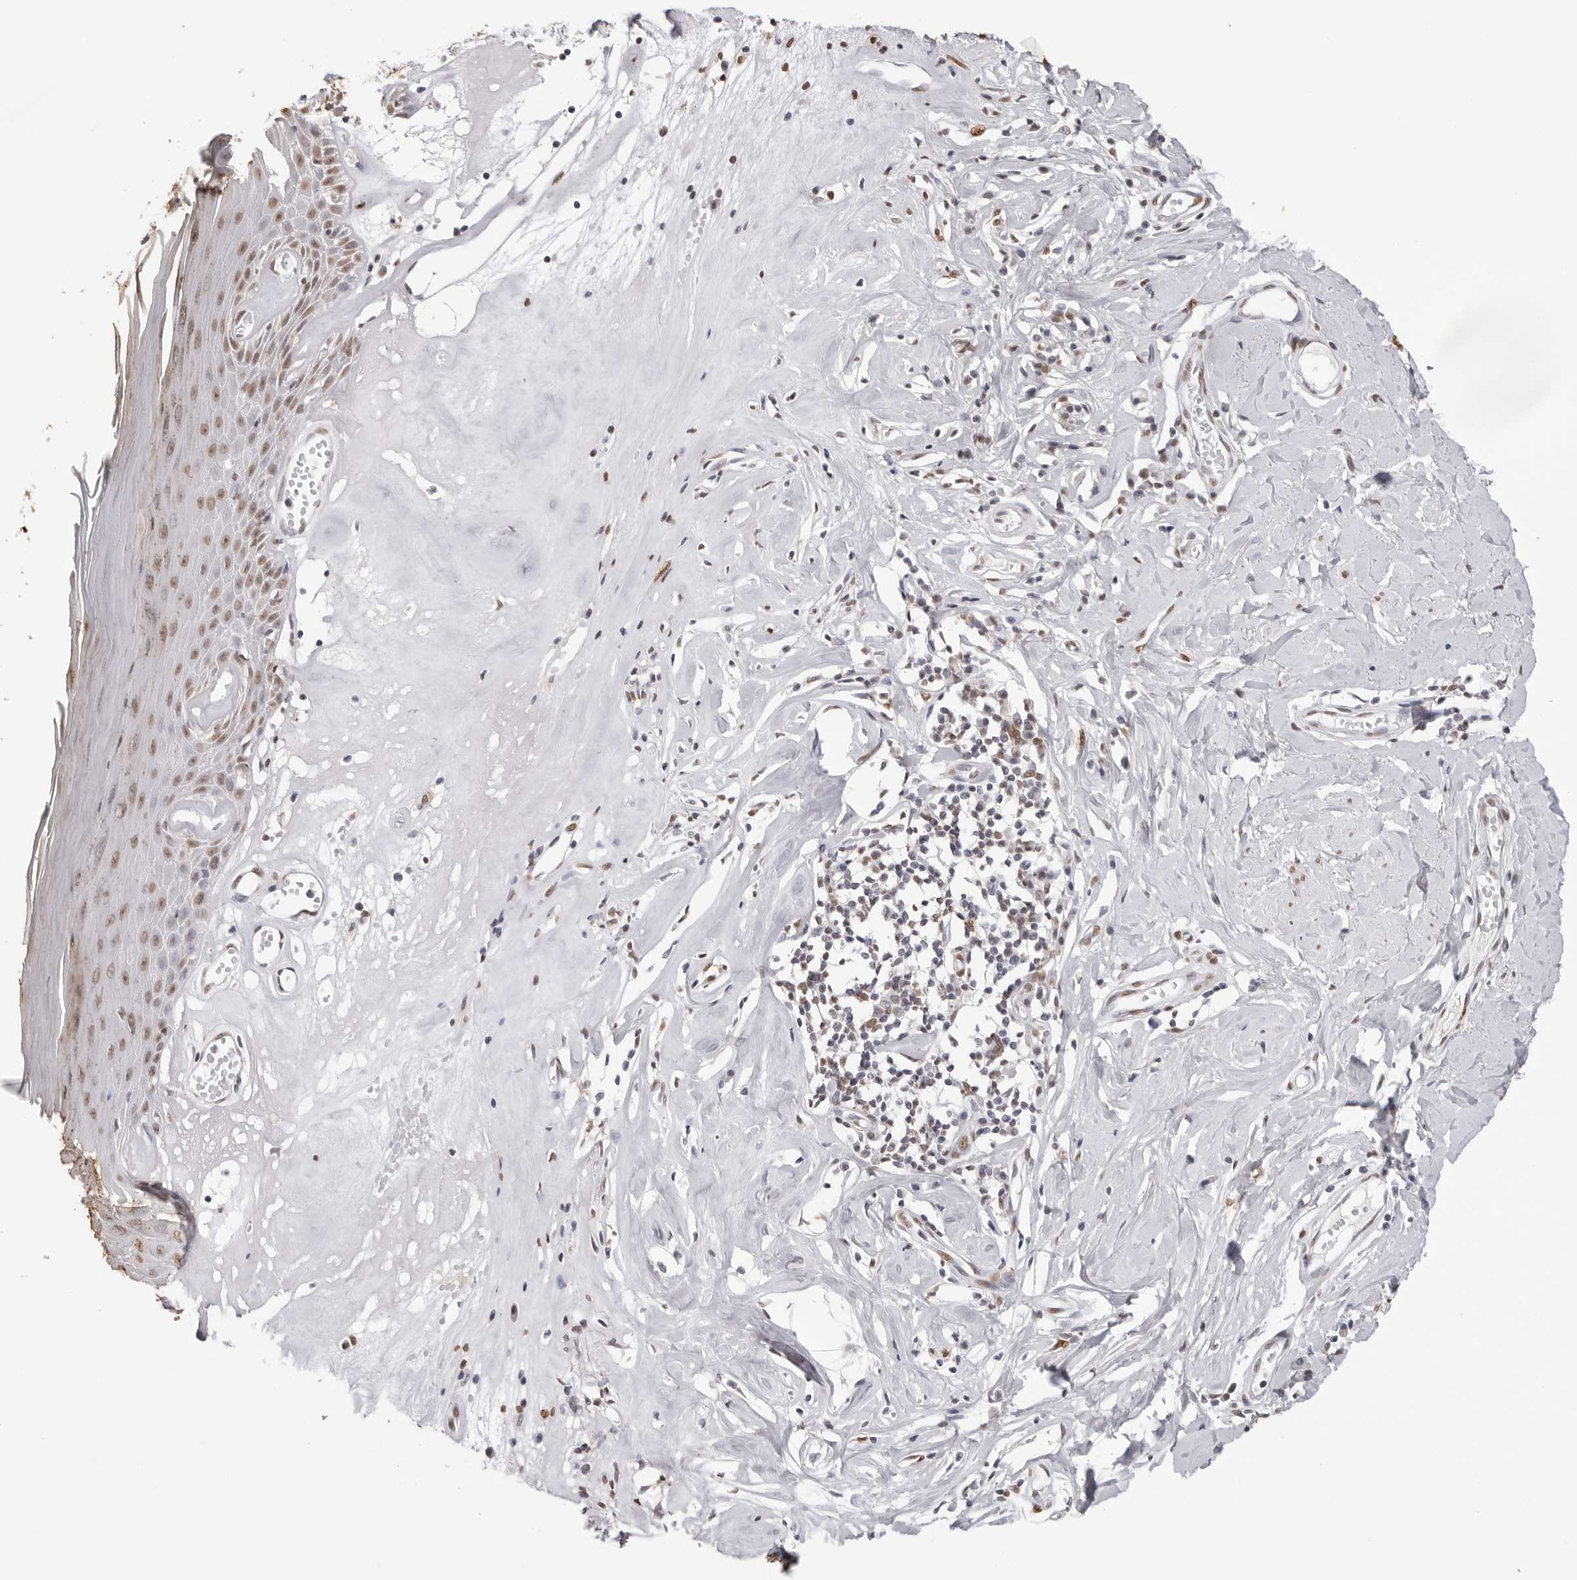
{"staining": {"intensity": "moderate", "quantity": ">75%", "location": "nuclear"}, "tissue": "skin", "cell_type": "Epidermal cells", "image_type": "normal", "snomed": [{"axis": "morphology", "description": "Normal tissue, NOS"}, {"axis": "morphology", "description": "Inflammation, NOS"}, {"axis": "topography", "description": "Vulva"}], "caption": "The image shows immunohistochemical staining of benign skin. There is moderate nuclear expression is appreciated in approximately >75% of epidermal cells.", "gene": "OLIG3", "patient": {"sex": "female", "age": 84}}